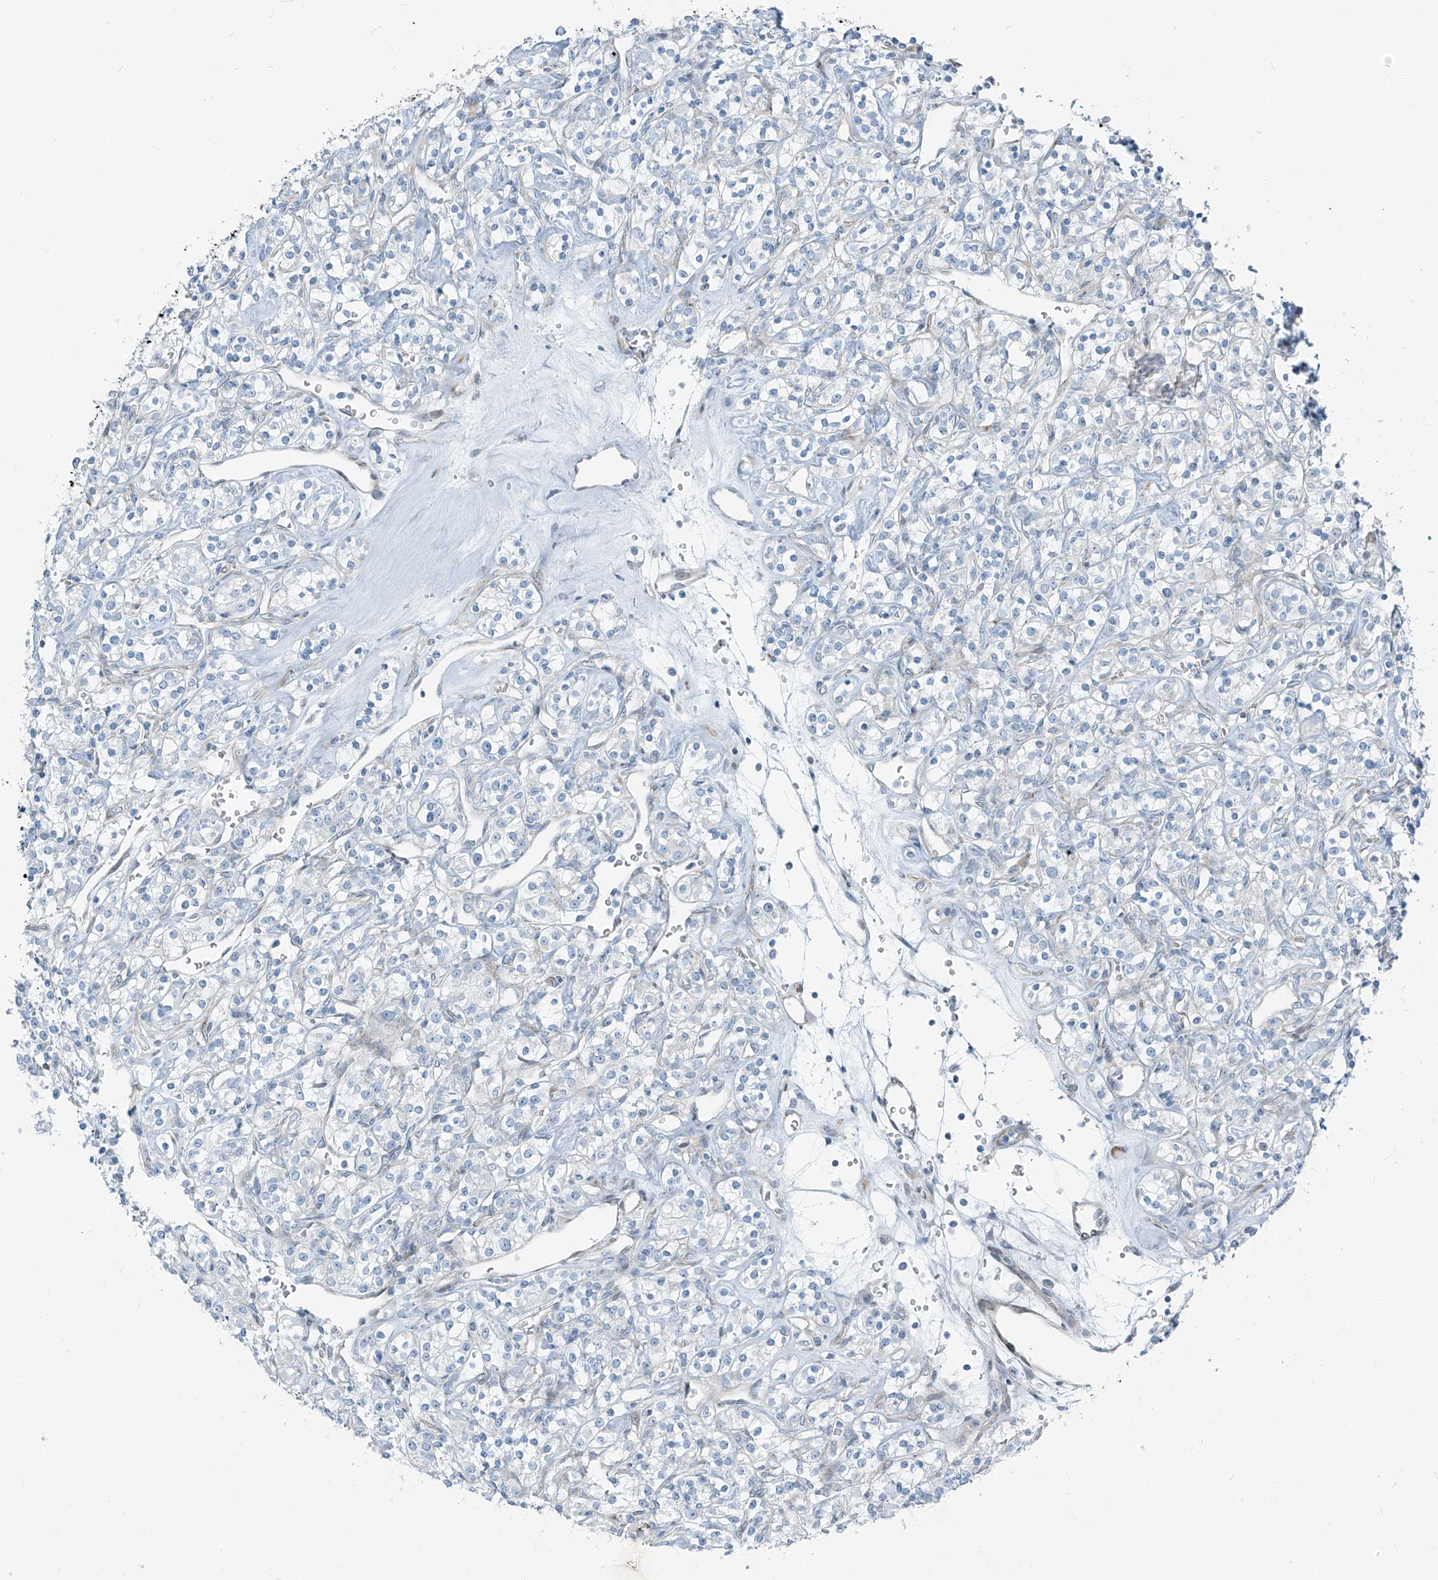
{"staining": {"intensity": "negative", "quantity": "none", "location": "none"}, "tissue": "renal cancer", "cell_type": "Tumor cells", "image_type": "cancer", "snomed": [{"axis": "morphology", "description": "Adenocarcinoma, NOS"}, {"axis": "topography", "description": "Kidney"}], "caption": "IHC micrograph of adenocarcinoma (renal) stained for a protein (brown), which reveals no expression in tumor cells. (DAB IHC with hematoxylin counter stain).", "gene": "HIC2", "patient": {"sex": "male", "age": 77}}